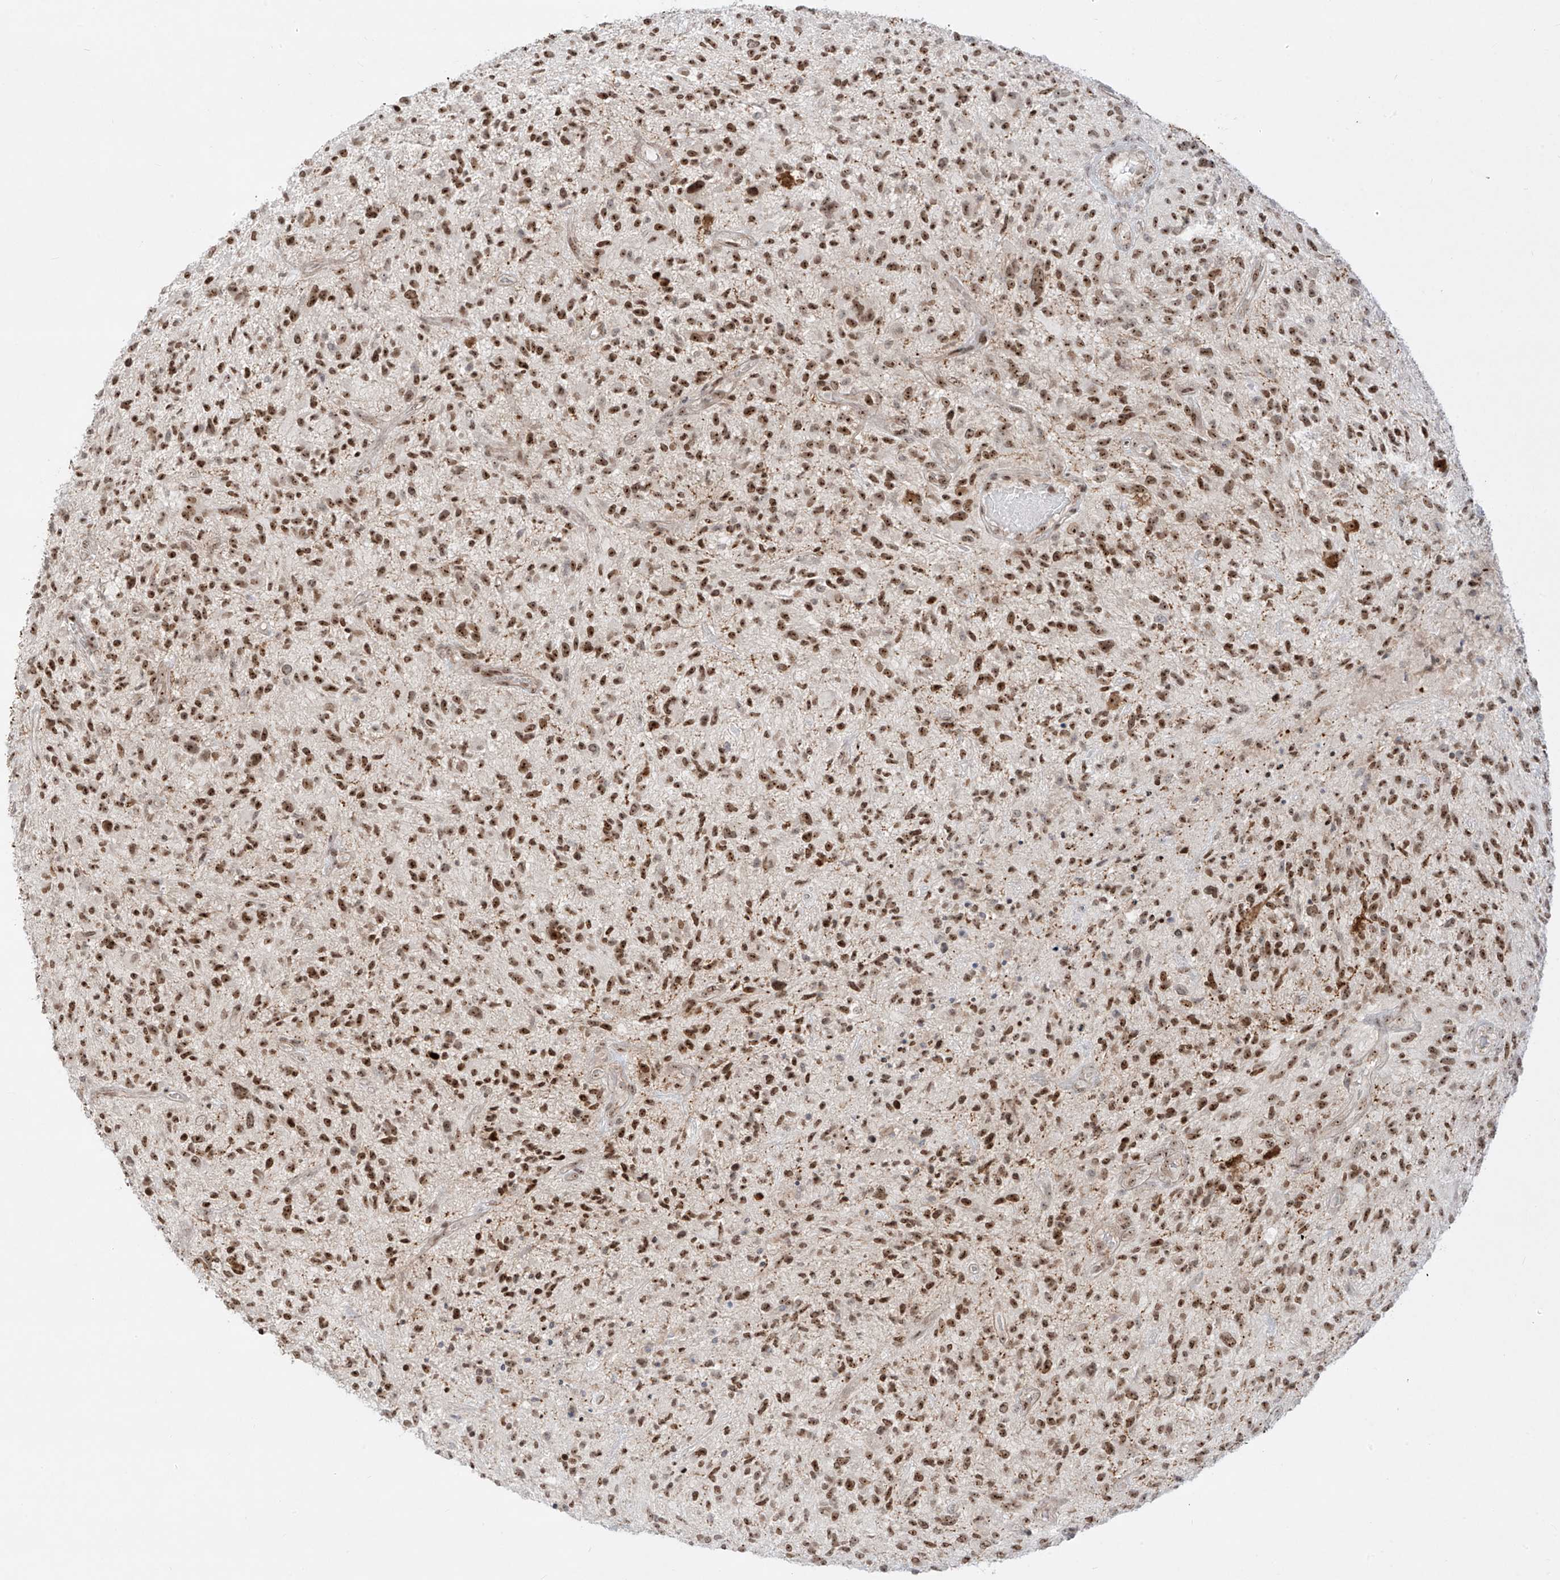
{"staining": {"intensity": "strong", "quantity": ">75%", "location": "cytoplasmic/membranous,nuclear"}, "tissue": "glioma", "cell_type": "Tumor cells", "image_type": "cancer", "snomed": [{"axis": "morphology", "description": "Glioma, malignant, High grade"}, {"axis": "topography", "description": "Brain"}], "caption": "Malignant glioma (high-grade) stained with a protein marker demonstrates strong staining in tumor cells.", "gene": "ZNF512", "patient": {"sex": "male", "age": 47}}